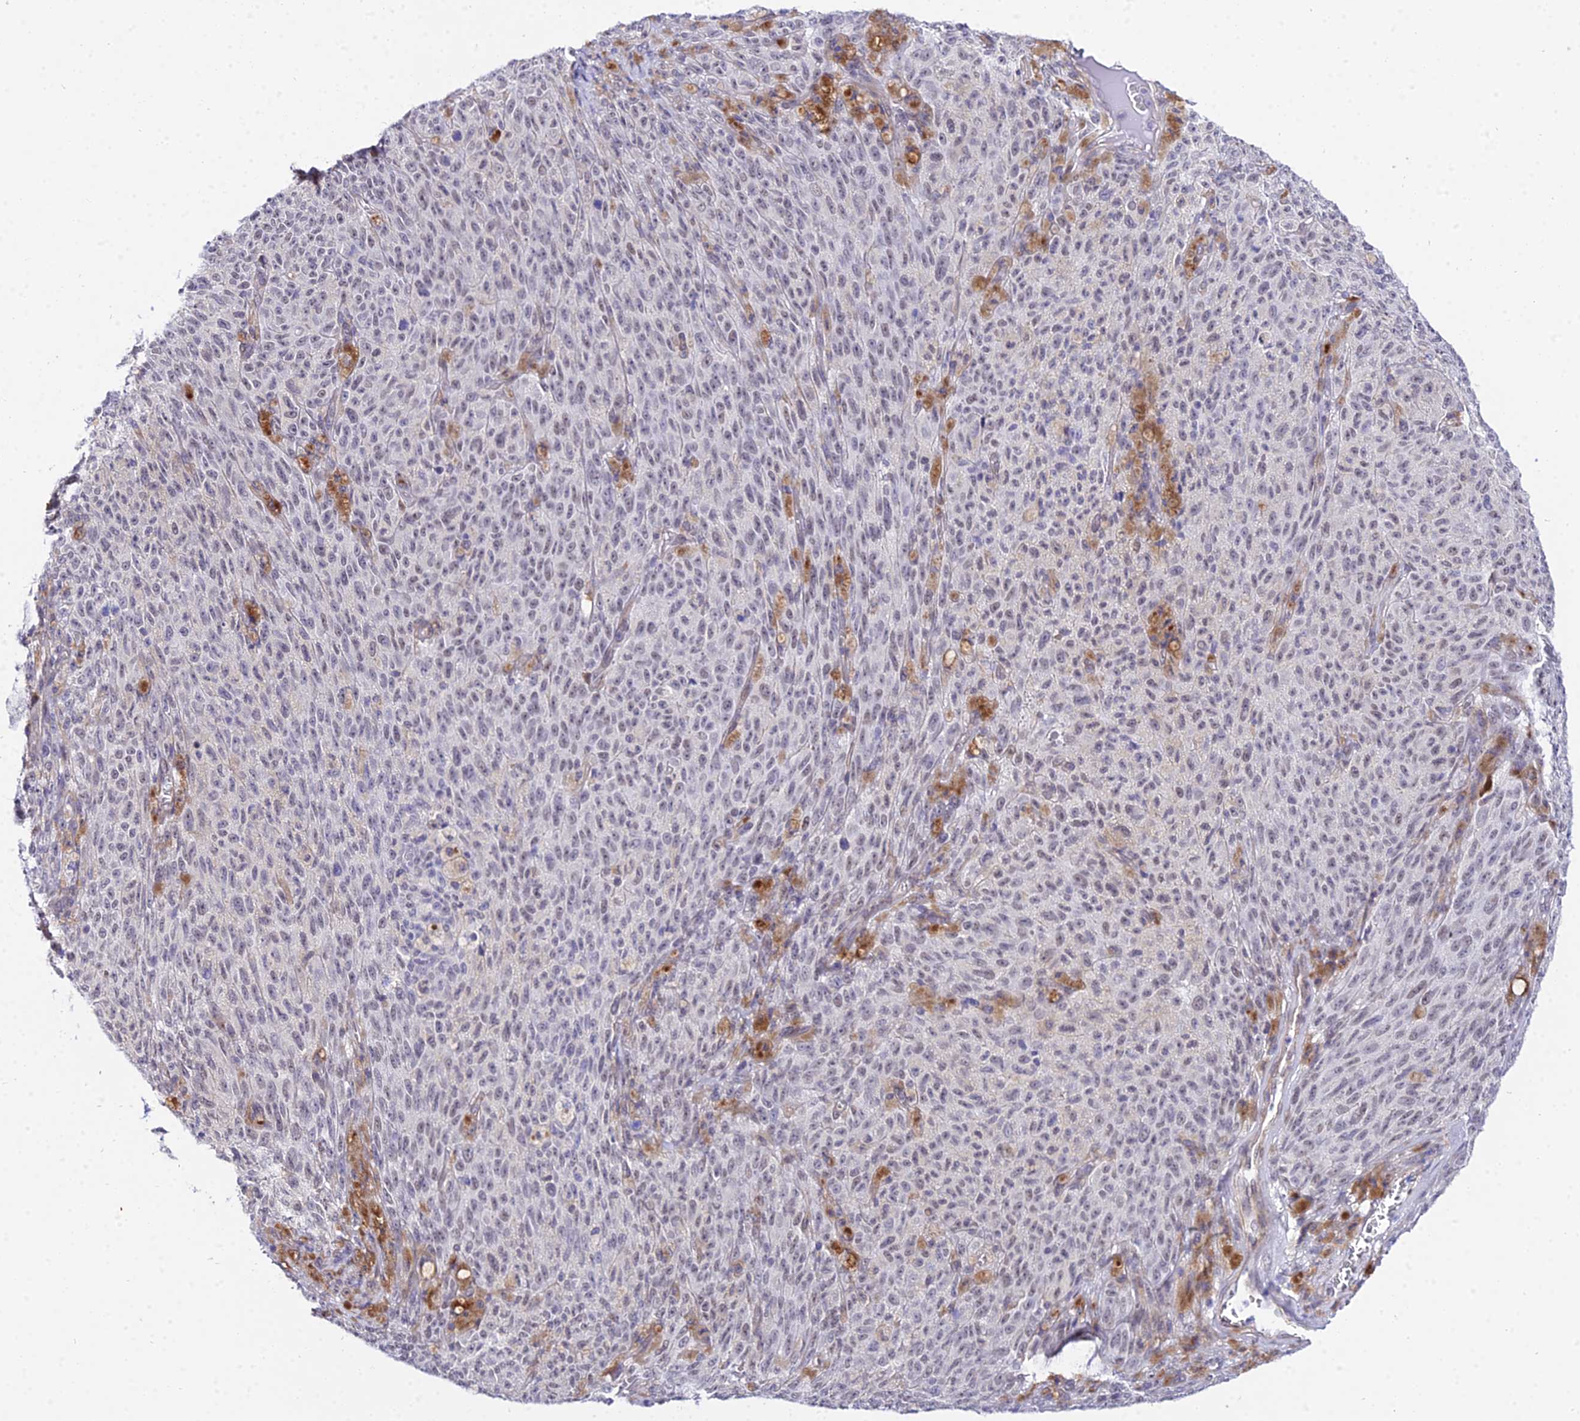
{"staining": {"intensity": "negative", "quantity": "none", "location": "none"}, "tissue": "melanoma", "cell_type": "Tumor cells", "image_type": "cancer", "snomed": [{"axis": "morphology", "description": "Malignant melanoma, NOS"}, {"axis": "topography", "description": "Skin"}], "caption": "Protein analysis of melanoma shows no significant positivity in tumor cells.", "gene": "ZNF628", "patient": {"sex": "female", "age": 82}}